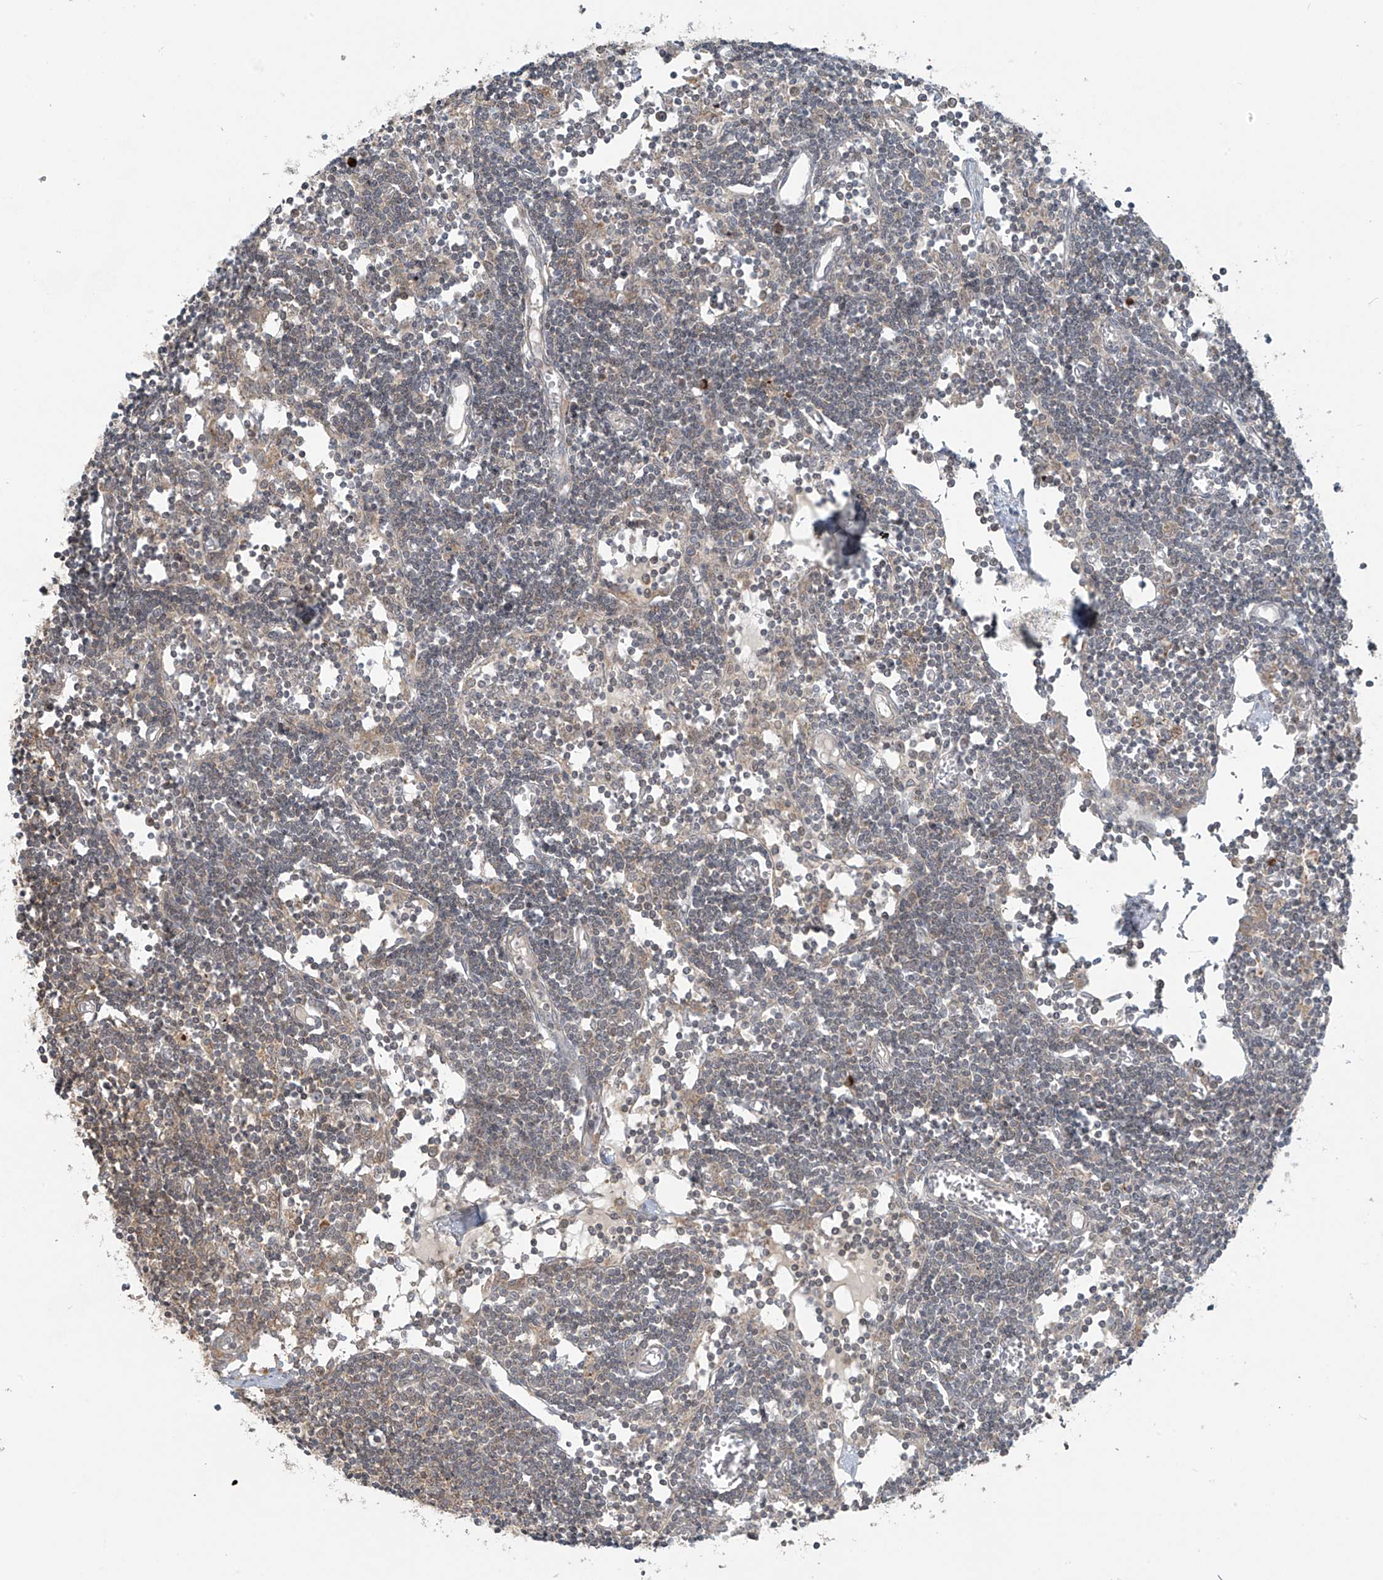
{"staining": {"intensity": "weak", "quantity": ">75%", "location": "cytoplasmic/membranous"}, "tissue": "lymph node", "cell_type": "Germinal center cells", "image_type": "normal", "snomed": [{"axis": "morphology", "description": "Normal tissue, NOS"}, {"axis": "topography", "description": "Lymph node"}], "caption": "Germinal center cells show low levels of weak cytoplasmic/membranous positivity in approximately >75% of cells in normal human lymph node. (DAB (3,3'-diaminobenzidine) IHC, brown staining for protein, blue staining for nuclei).", "gene": "HDDC2", "patient": {"sex": "female", "age": 11}}